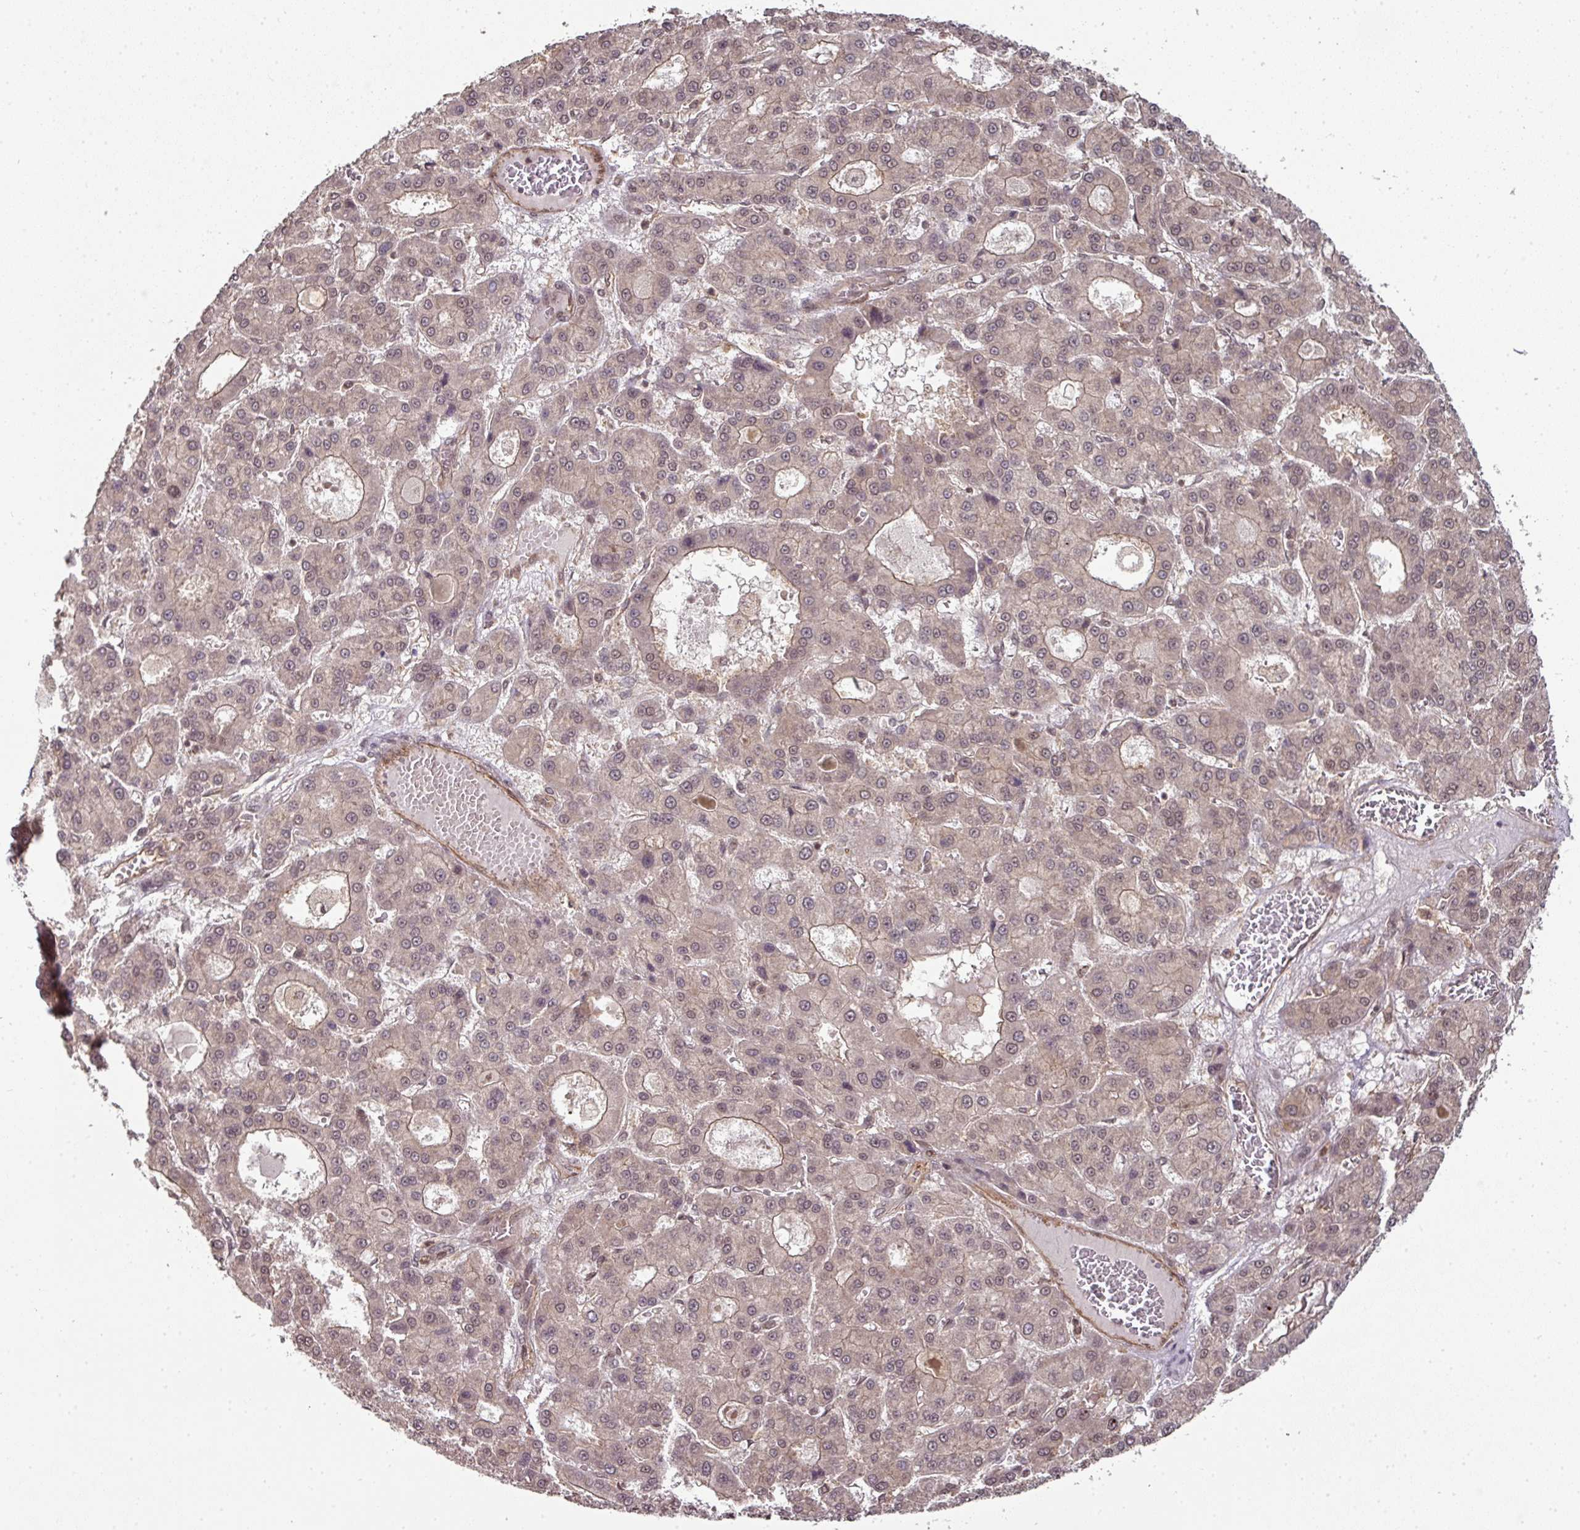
{"staining": {"intensity": "weak", "quantity": ">75%", "location": "cytoplasmic/membranous,nuclear"}, "tissue": "liver cancer", "cell_type": "Tumor cells", "image_type": "cancer", "snomed": [{"axis": "morphology", "description": "Carcinoma, Hepatocellular, NOS"}, {"axis": "topography", "description": "Liver"}], "caption": "Human hepatocellular carcinoma (liver) stained for a protein (brown) exhibits weak cytoplasmic/membranous and nuclear positive positivity in about >75% of tumor cells.", "gene": "ANKRD18A", "patient": {"sex": "male", "age": 70}}